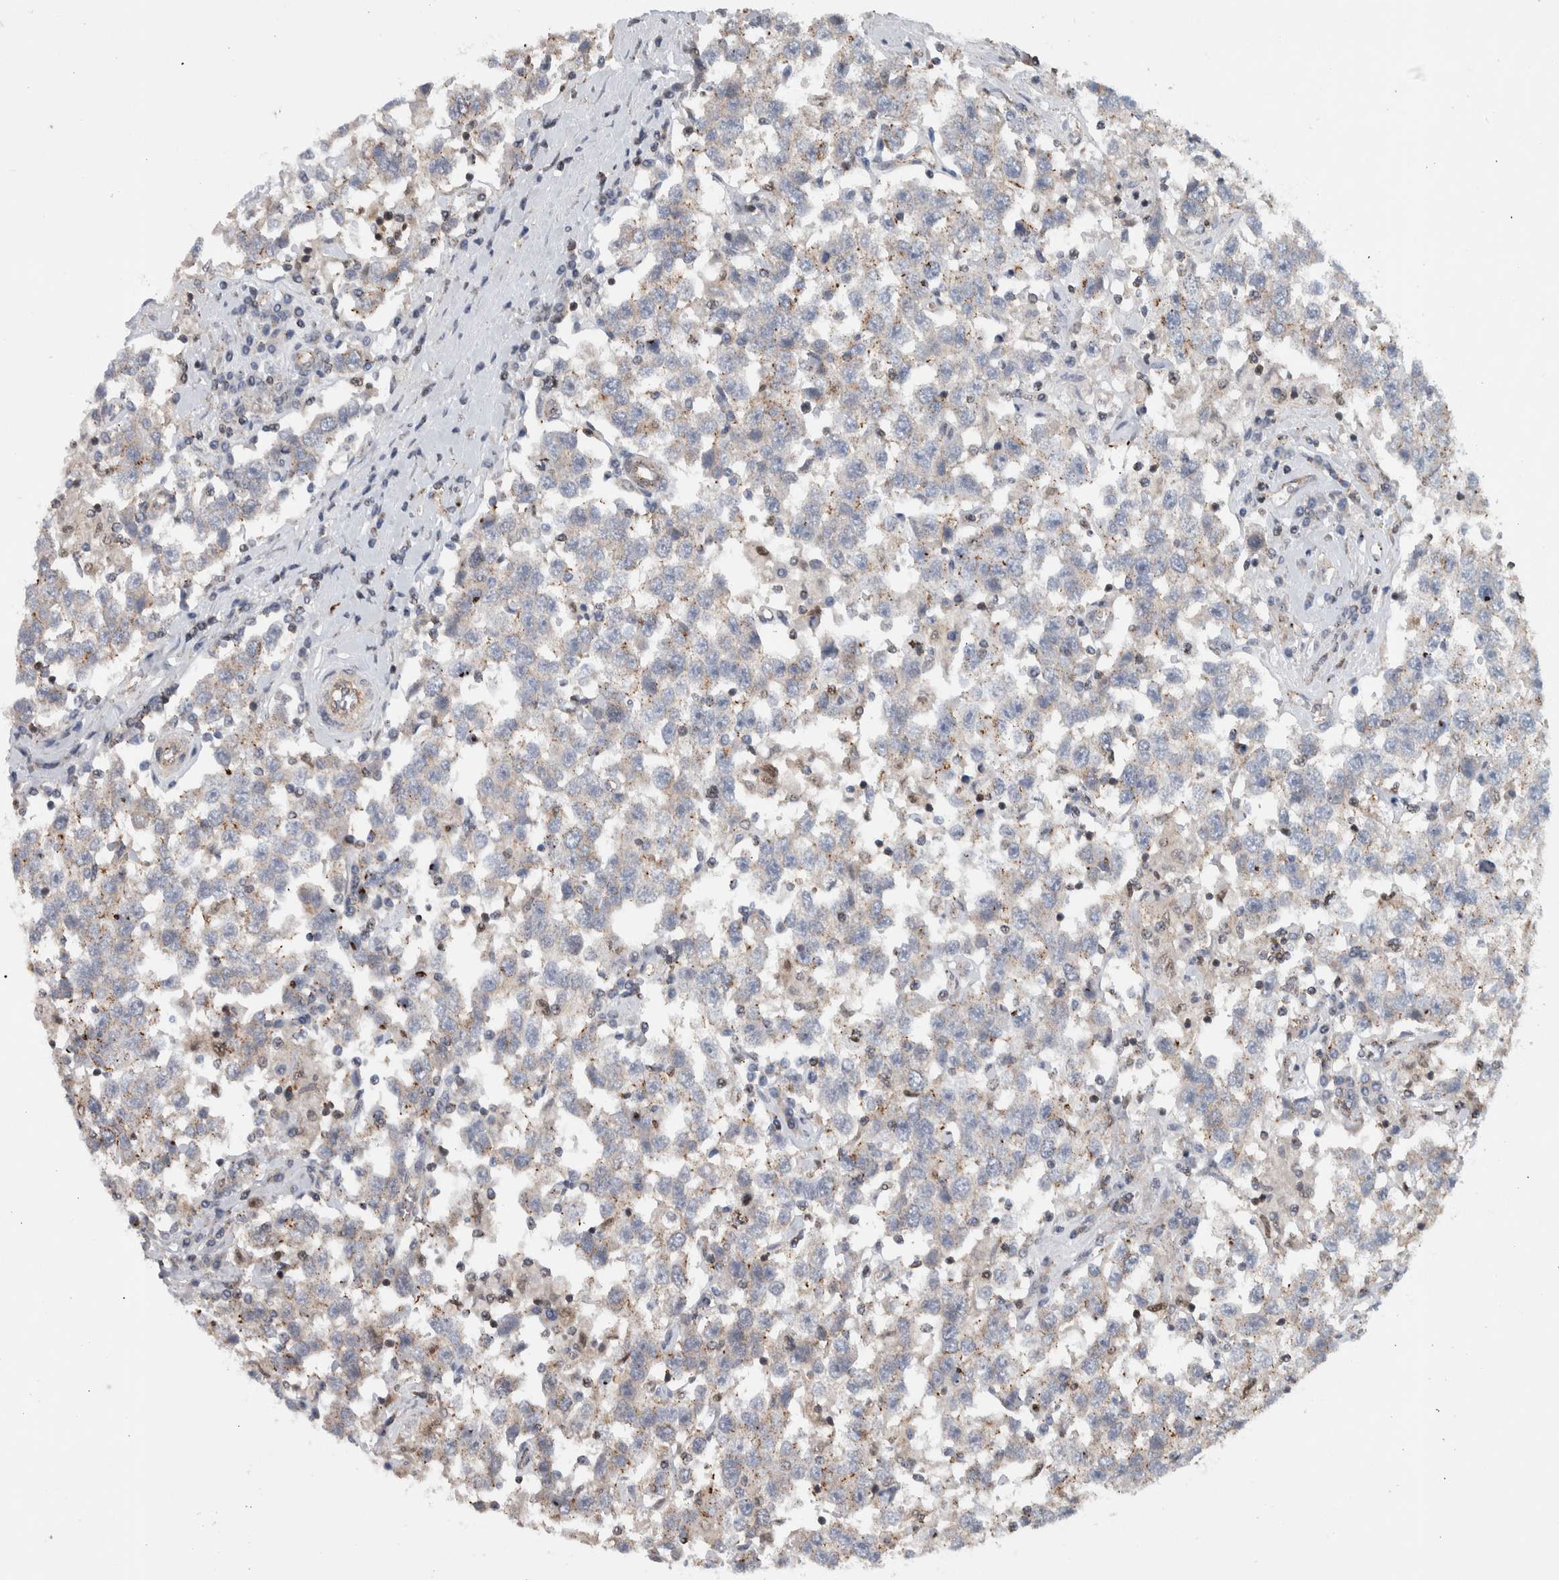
{"staining": {"intensity": "weak", "quantity": "<25%", "location": "cytoplasmic/membranous"}, "tissue": "testis cancer", "cell_type": "Tumor cells", "image_type": "cancer", "snomed": [{"axis": "morphology", "description": "Seminoma, NOS"}, {"axis": "topography", "description": "Testis"}], "caption": "An immunohistochemistry (IHC) photomicrograph of testis cancer (seminoma) is shown. There is no staining in tumor cells of testis cancer (seminoma).", "gene": "MSL1", "patient": {"sex": "male", "age": 41}}